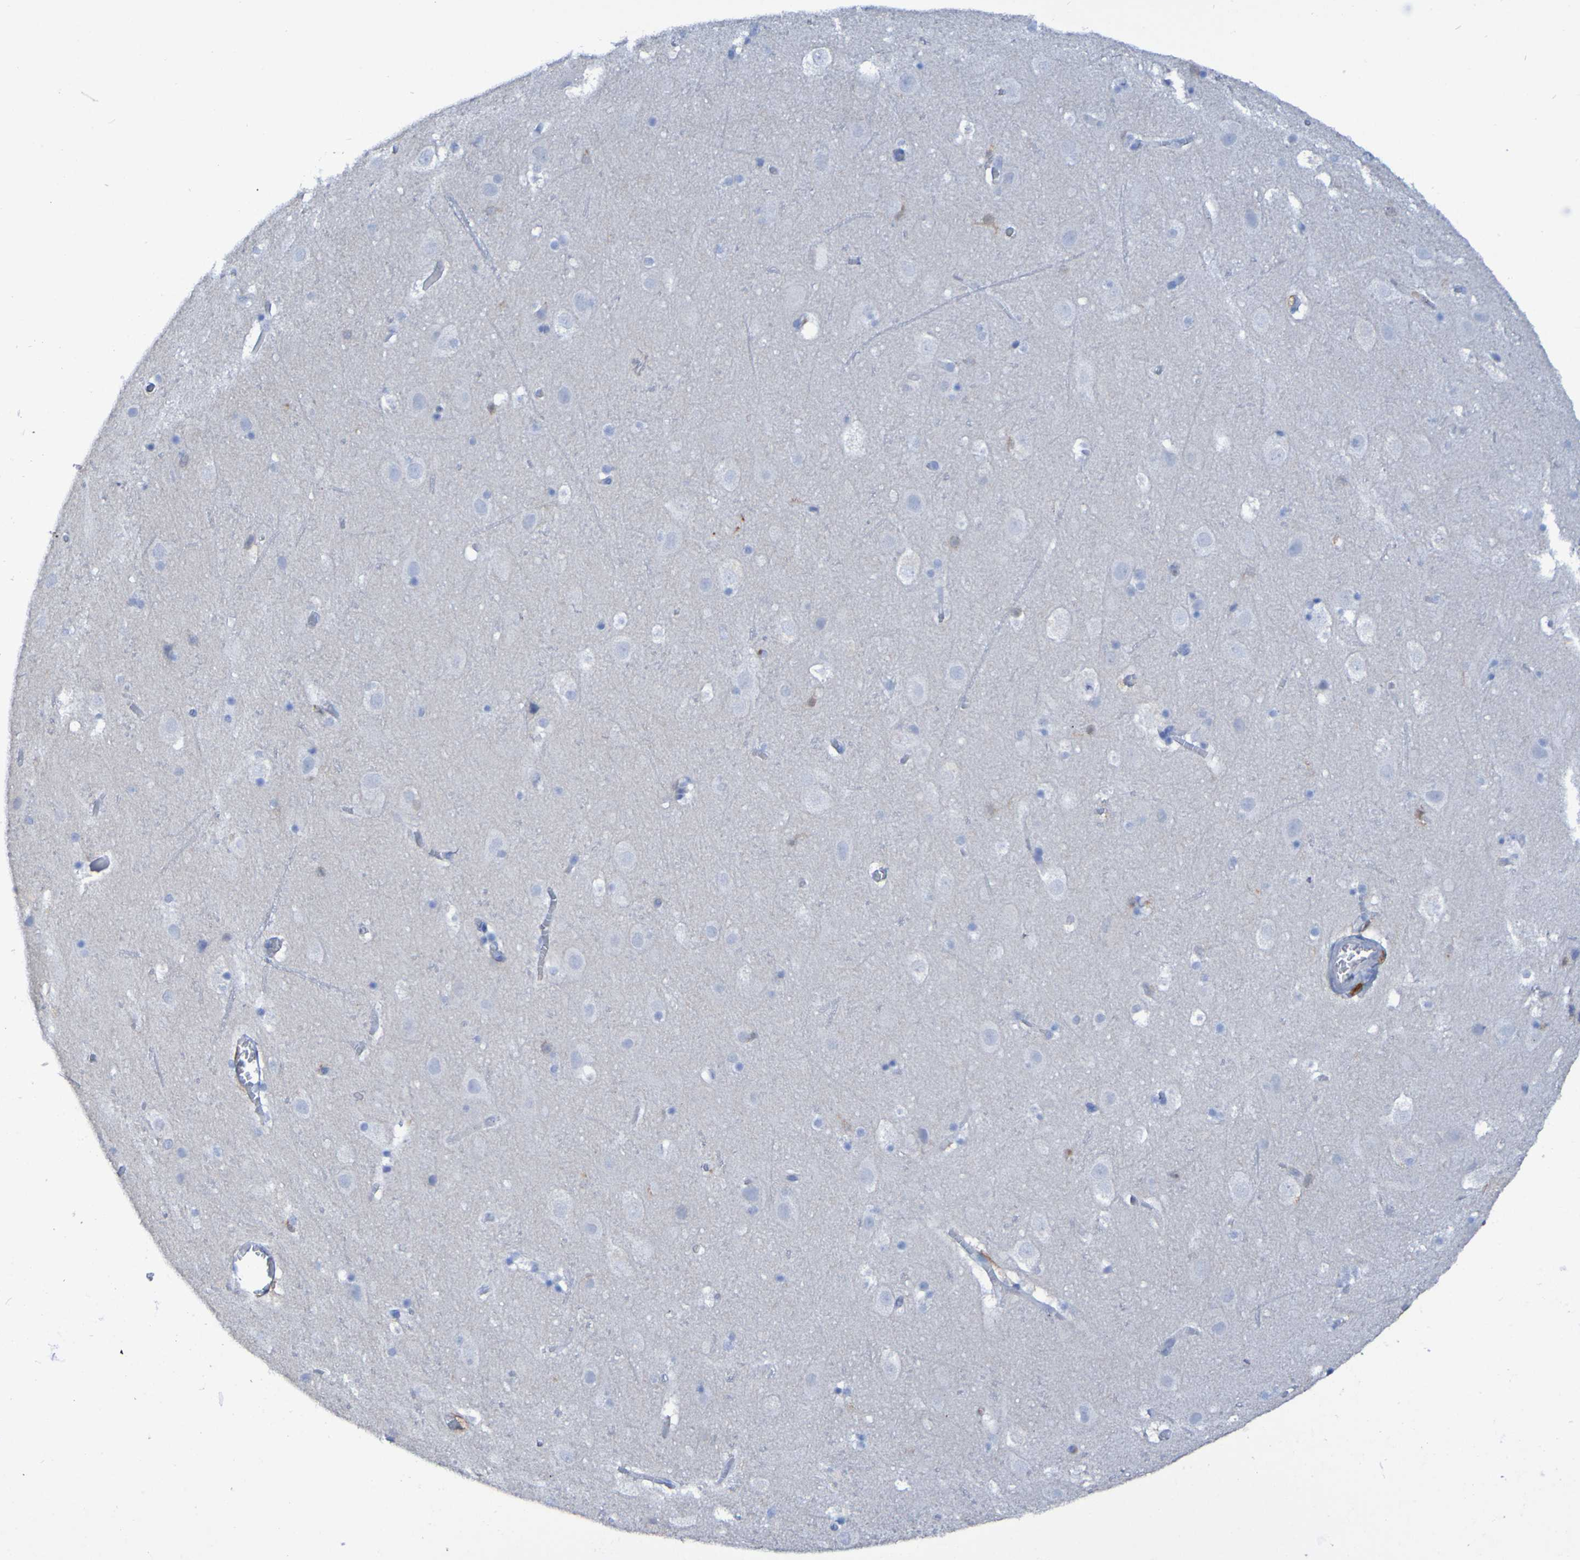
{"staining": {"intensity": "negative", "quantity": "none", "location": "none"}, "tissue": "cerebral cortex", "cell_type": "Endothelial cells", "image_type": "normal", "snomed": [{"axis": "morphology", "description": "Normal tissue, NOS"}, {"axis": "topography", "description": "Cerebral cortex"}], "caption": "DAB (3,3'-diaminobenzidine) immunohistochemical staining of normal cerebral cortex demonstrates no significant positivity in endothelial cells.", "gene": "MPPE1", "patient": {"sex": "male", "age": 45}}